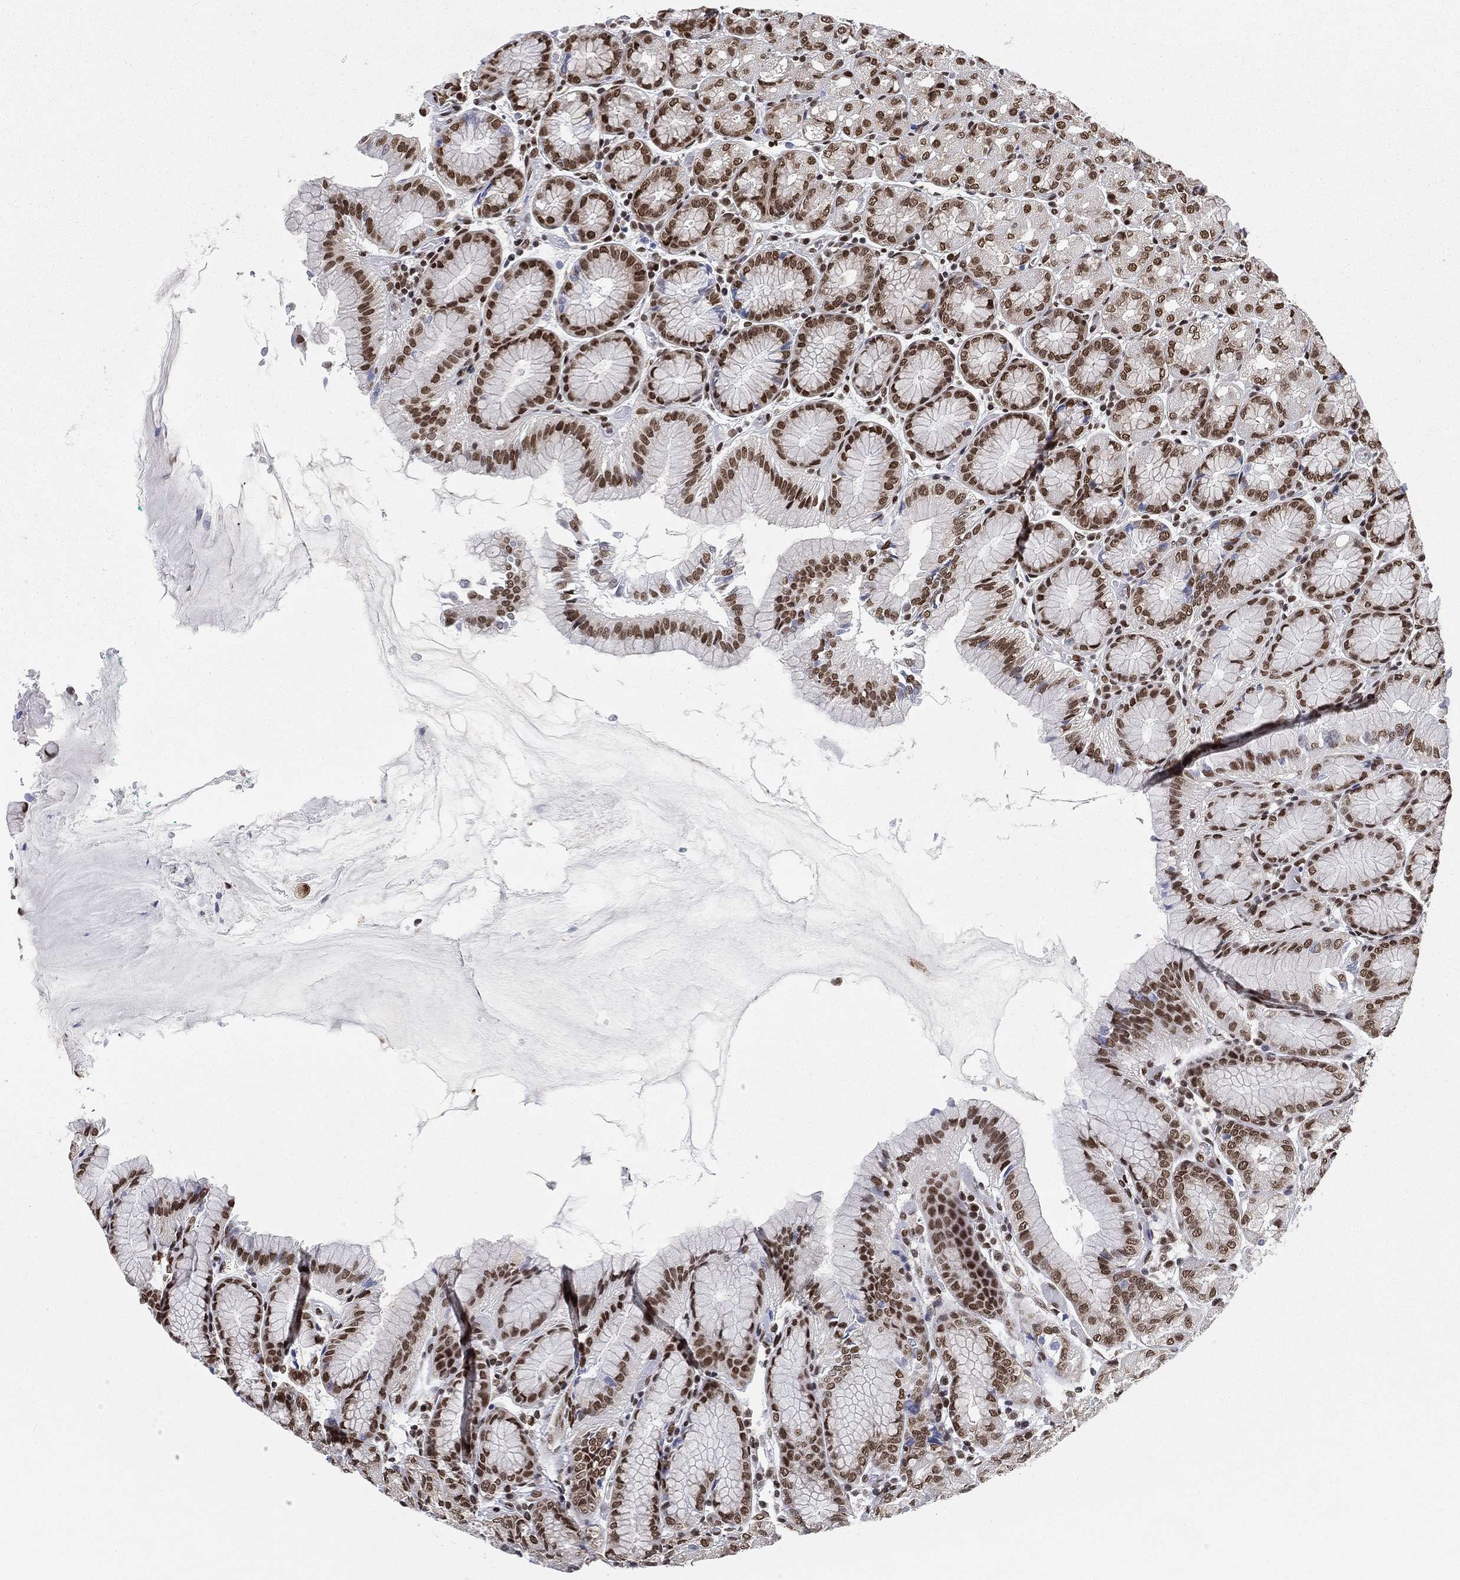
{"staining": {"intensity": "strong", "quantity": ">75%", "location": "nuclear"}, "tissue": "stomach", "cell_type": "Glandular cells", "image_type": "normal", "snomed": [{"axis": "morphology", "description": "Normal tissue, NOS"}, {"axis": "morphology", "description": "Adenocarcinoma, NOS"}, {"axis": "topography", "description": "Stomach"}], "caption": "Immunohistochemistry (IHC) photomicrograph of benign stomach stained for a protein (brown), which displays high levels of strong nuclear staining in approximately >75% of glandular cells.", "gene": "FUBP3", "patient": {"sex": "female", "age": 81}}